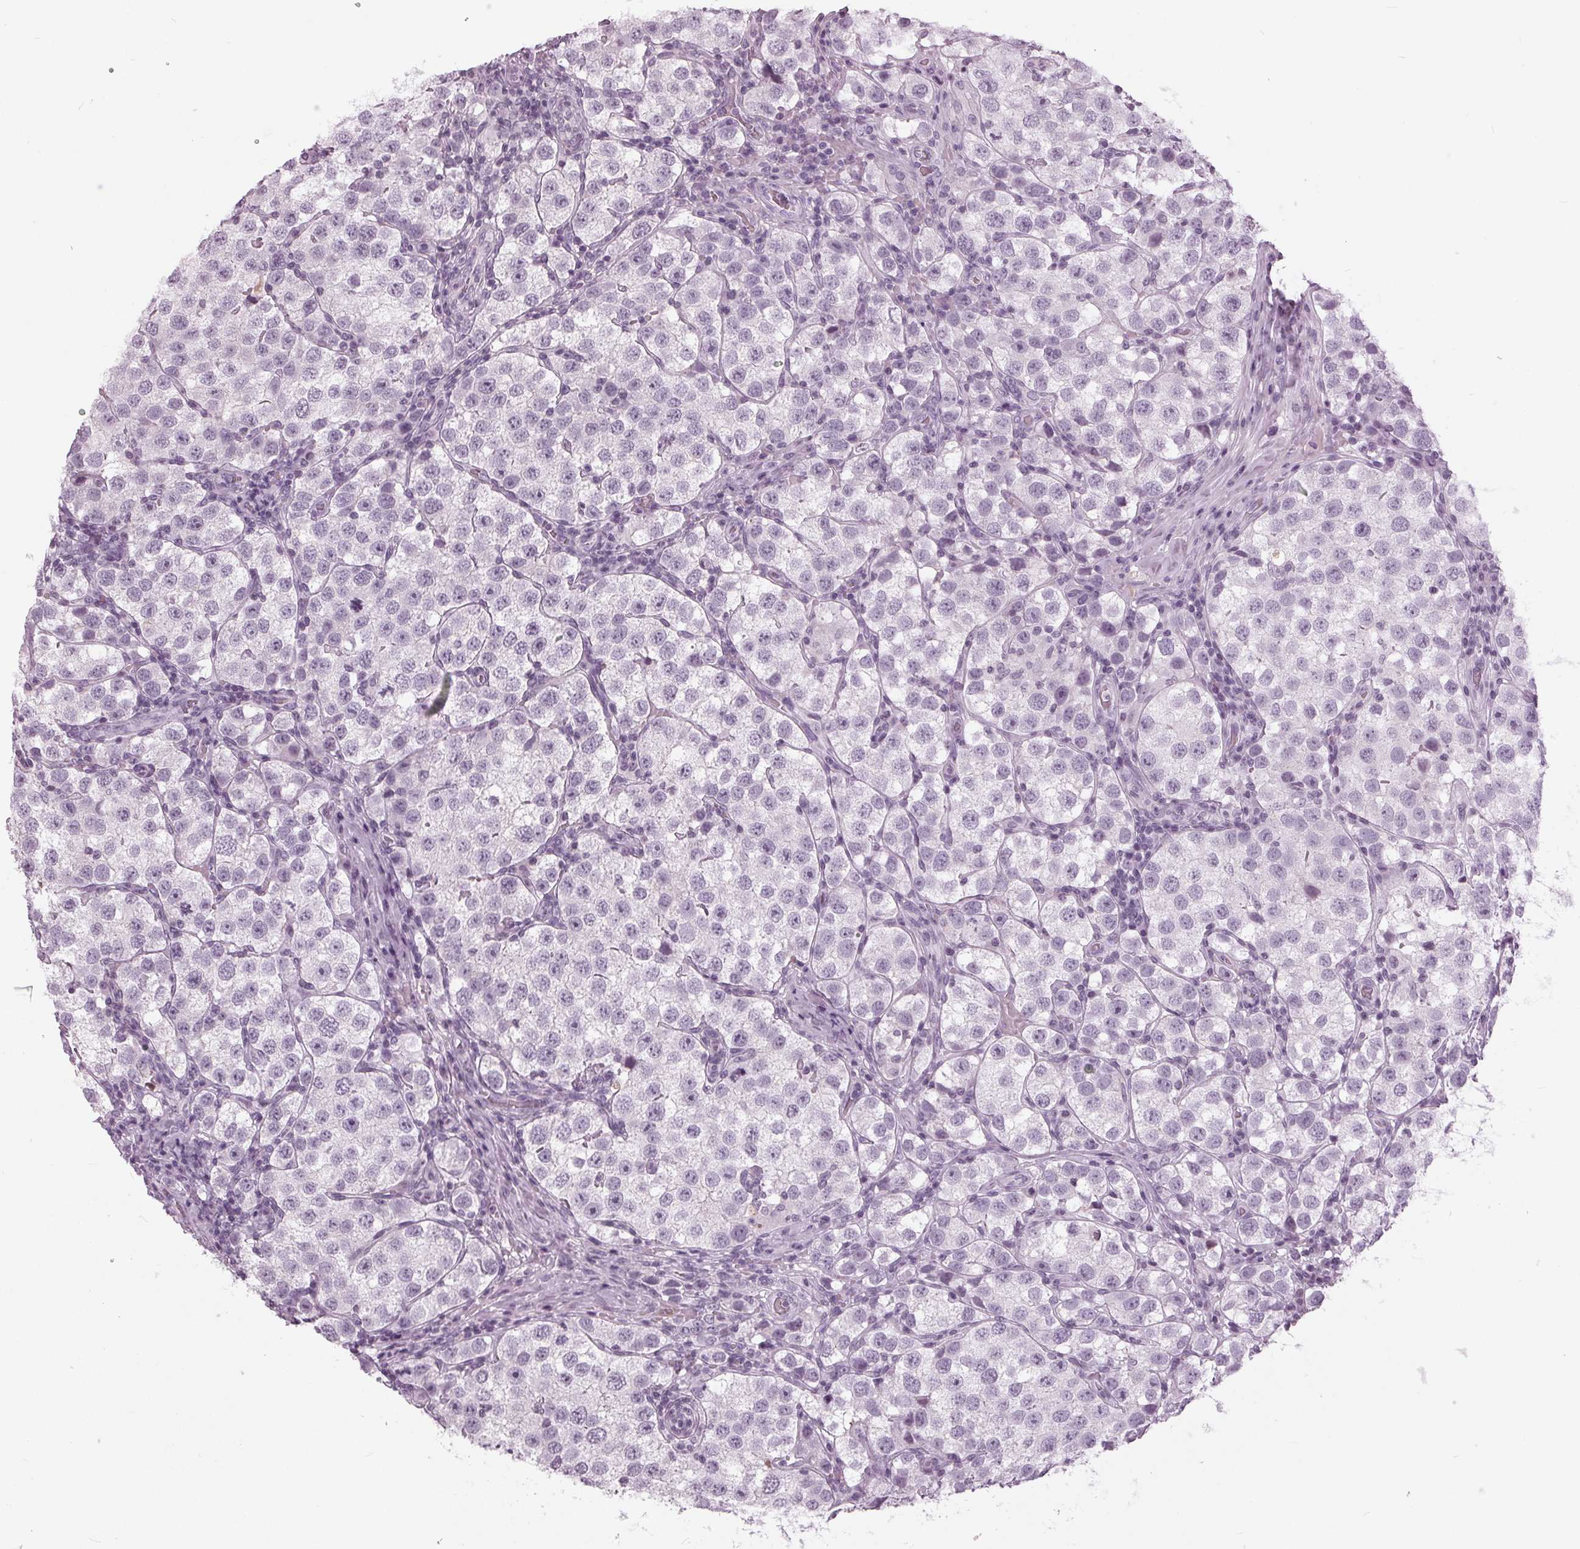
{"staining": {"intensity": "negative", "quantity": "none", "location": "none"}, "tissue": "testis cancer", "cell_type": "Tumor cells", "image_type": "cancer", "snomed": [{"axis": "morphology", "description": "Seminoma, NOS"}, {"axis": "topography", "description": "Testis"}], "caption": "This is an IHC image of testis cancer (seminoma). There is no positivity in tumor cells.", "gene": "SLC9A4", "patient": {"sex": "male", "age": 37}}